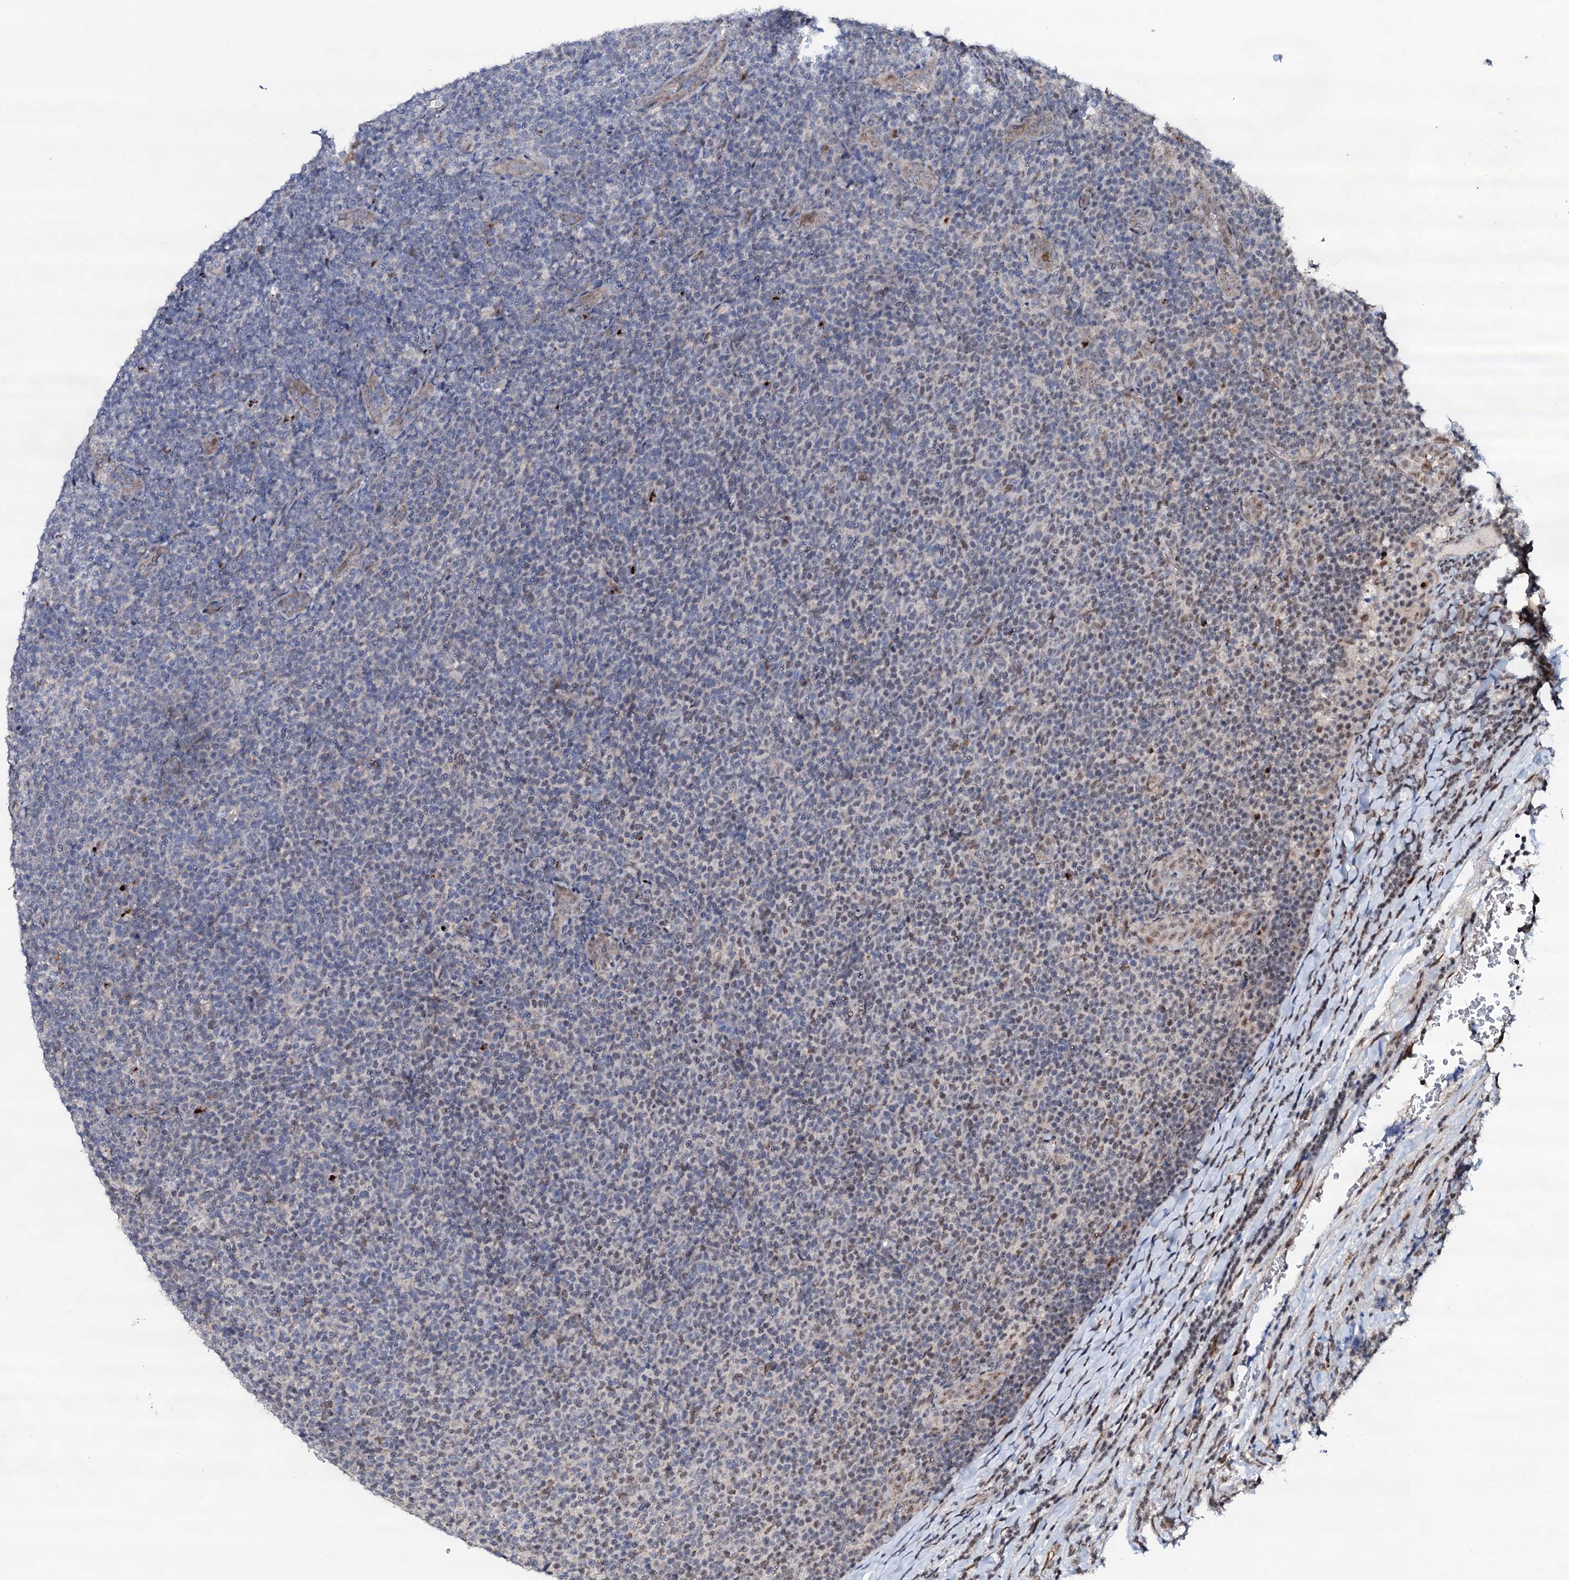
{"staining": {"intensity": "weak", "quantity": "25%-75%", "location": "nuclear"}, "tissue": "lymphoma", "cell_type": "Tumor cells", "image_type": "cancer", "snomed": [{"axis": "morphology", "description": "Malignant lymphoma, non-Hodgkin's type, Low grade"}, {"axis": "topography", "description": "Lymph node"}], "caption": "This histopathology image demonstrates lymphoma stained with IHC to label a protein in brown. The nuclear of tumor cells show weak positivity for the protein. Nuclei are counter-stained blue.", "gene": "COG6", "patient": {"sex": "male", "age": 66}}